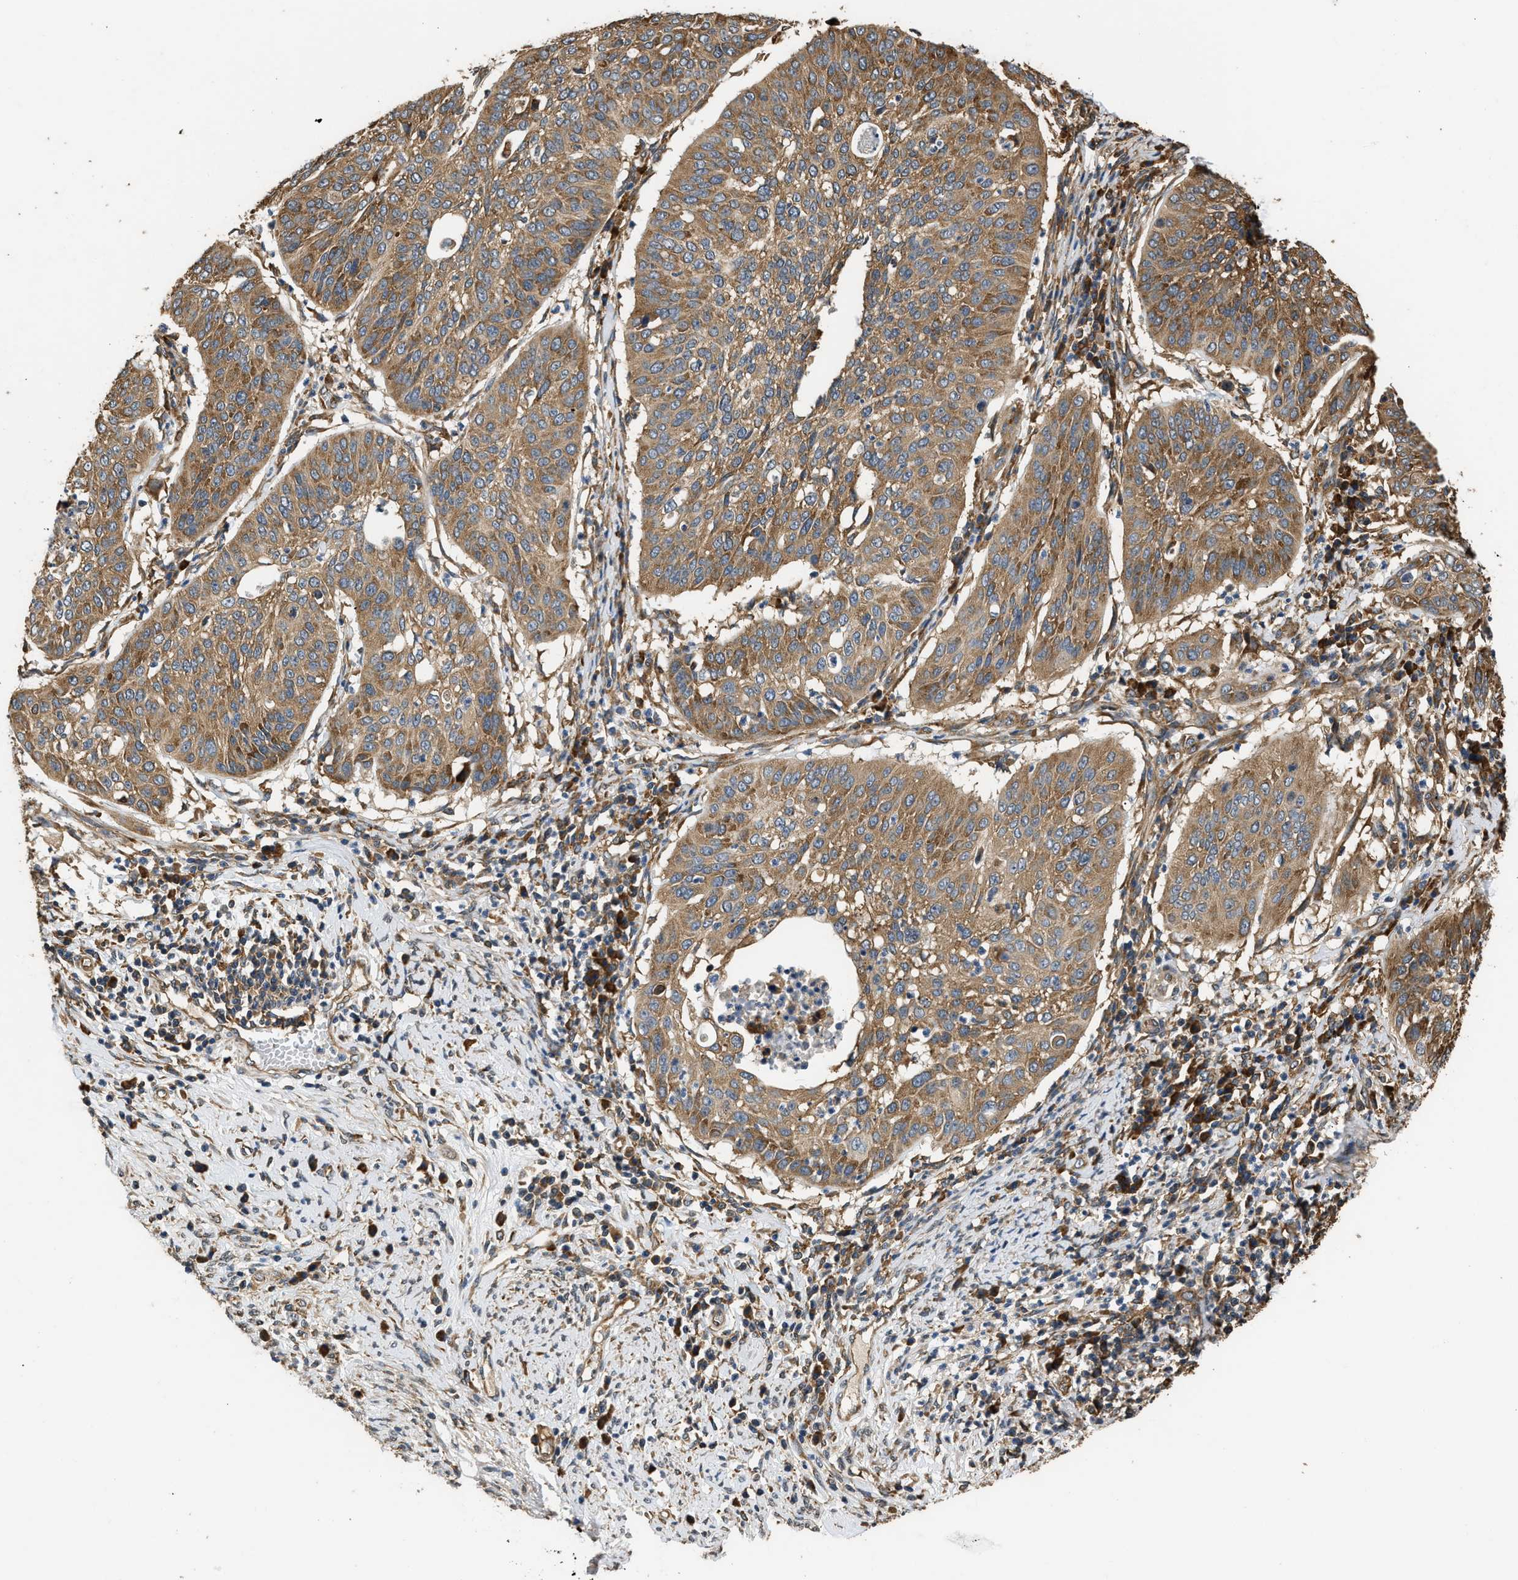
{"staining": {"intensity": "moderate", "quantity": ">75%", "location": "cytoplasmic/membranous"}, "tissue": "cervical cancer", "cell_type": "Tumor cells", "image_type": "cancer", "snomed": [{"axis": "morphology", "description": "Normal tissue, NOS"}, {"axis": "morphology", "description": "Squamous cell carcinoma, NOS"}, {"axis": "topography", "description": "Cervix"}], "caption": "Cervical cancer (squamous cell carcinoma) was stained to show a protein in brown. There is medium levels of moderate cytoplasmic/membranous staining in about >75% of tumor cells.", "gene": "SLC36A4", "patient": {"sex": "female", "age": 39}}